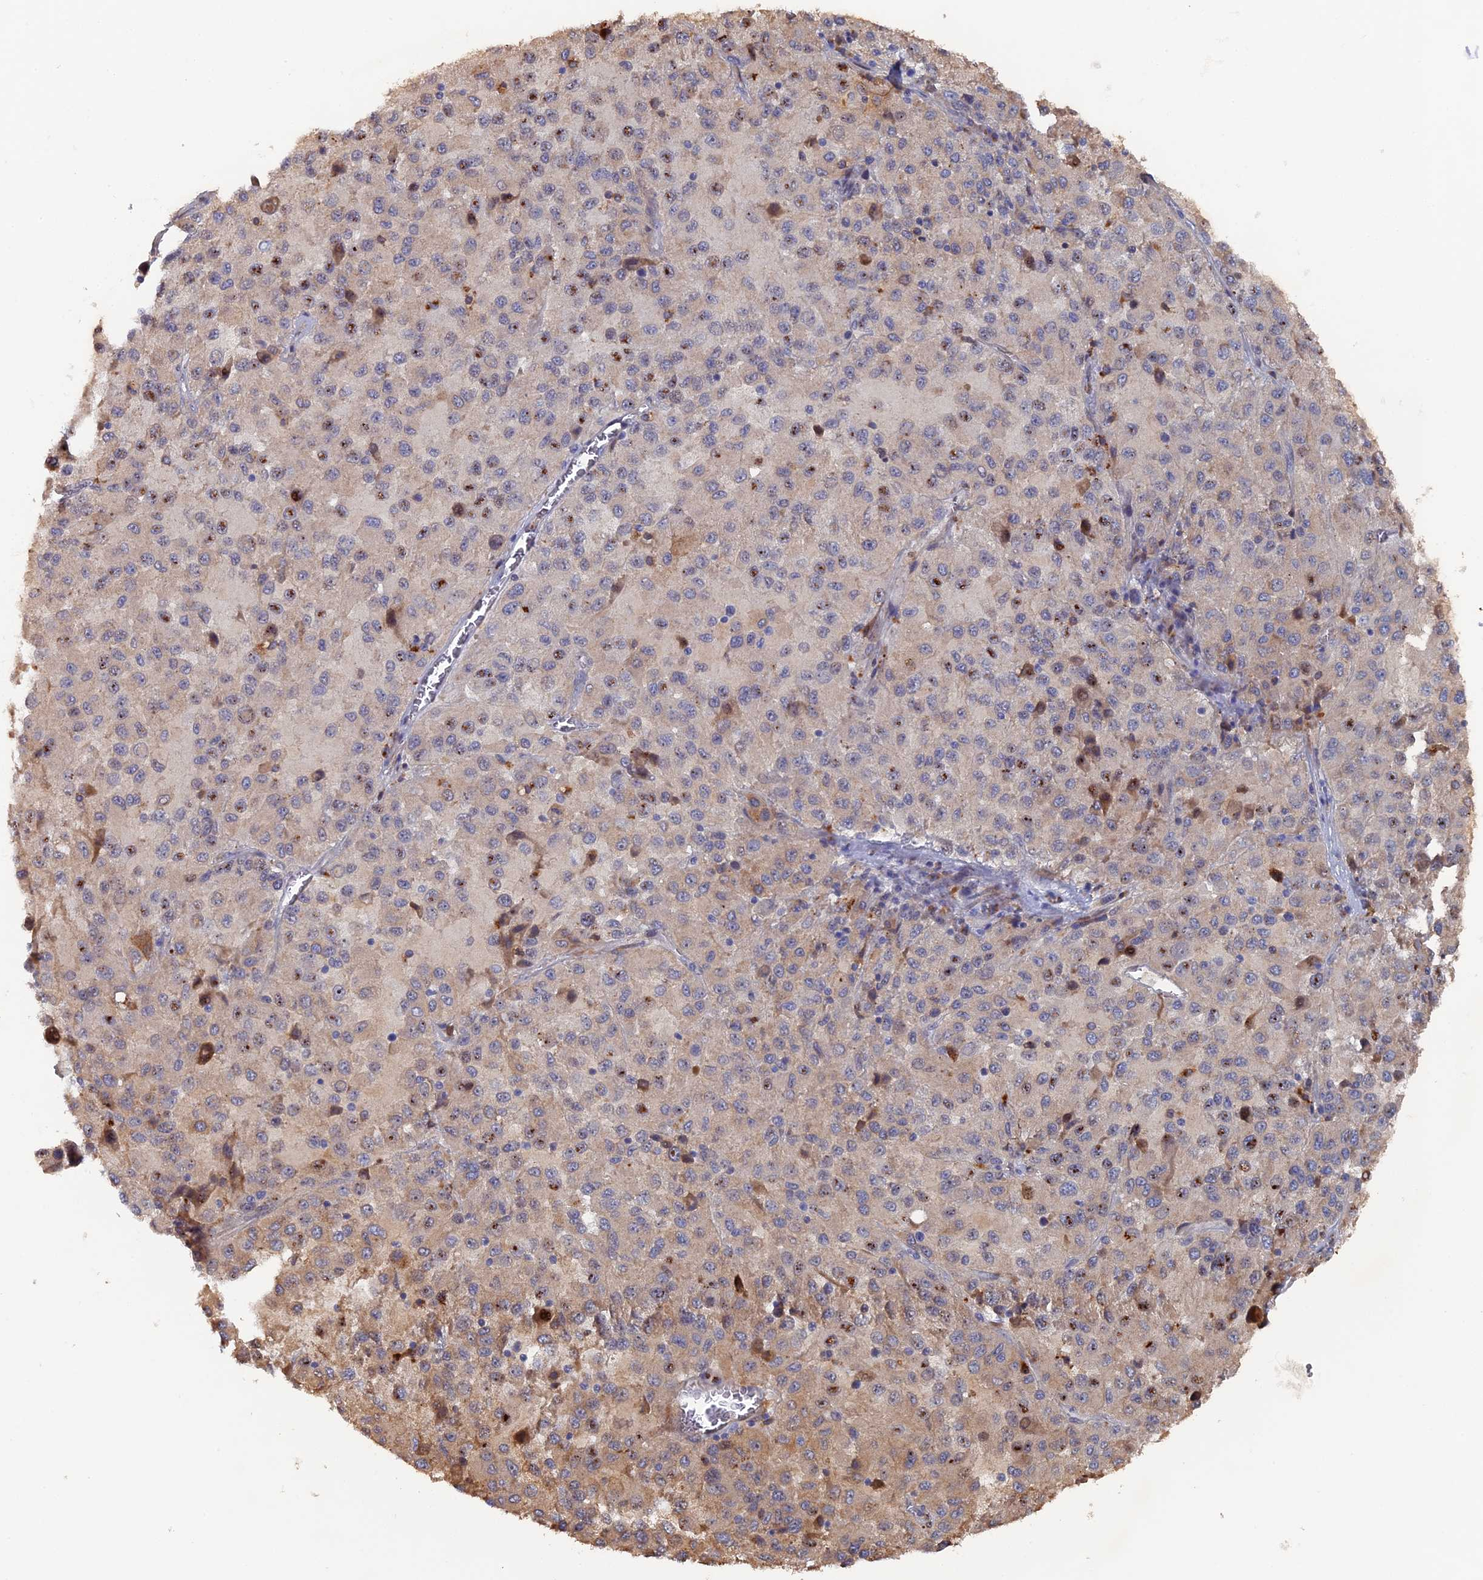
{"staining": {"intensity": "weak", "quantity": "25%-75%", "location": "cytoplasmic/membranous,nuclear"}, "tissue": "melanoma", "cell_type": "Tumor cells", "image_type": "cancer", "snomed": [{"axis": "morphology", "description": "Malignant melanoma, Metastatic site"}, {"axis": "topography", "description": "Lung"}], "caption": "Malignant melanoma (metastatic site) tissue reveals weak cytoplasmic/membranous and nuclear staining in approximately 25%-75% of tumor cells (IHC, brightfield microscopy, high magnification).", "gene": "VPS37C", "patient": {"sex": "male", "age": 64}}